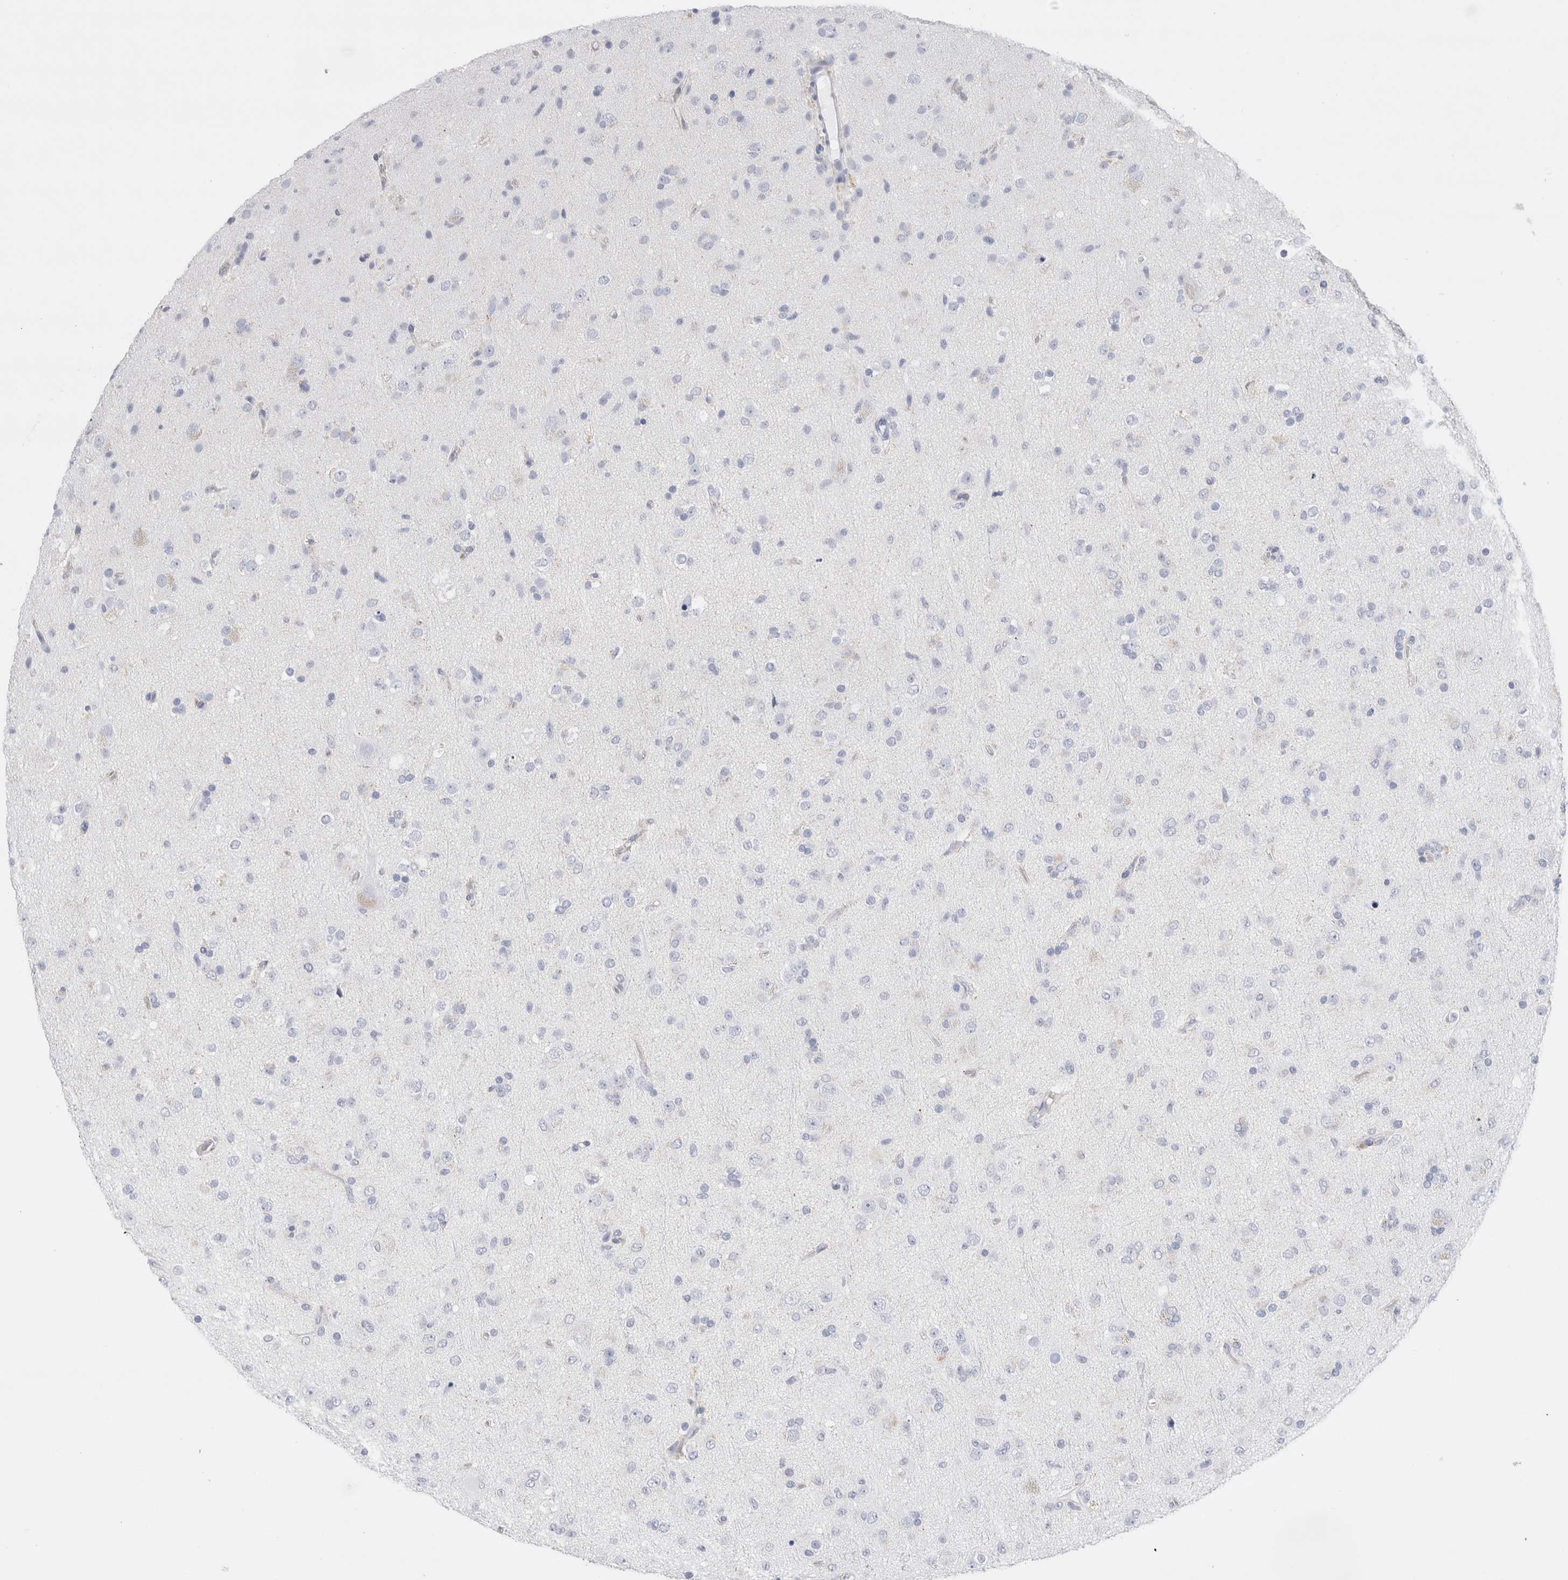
{"staining": {"intensity": "negative", "quantity": "none", "location": "none"}, "tissue": "glioma", "cell_type": "Tumor cells", "image_type": "cancer", "snomed": [{"axis": "morphology", "description": "Glioma, malignant, Low grade"}, {"axis": "topography", "description": "Brain"}], "caption": "Image shows no significant protein positivity in tumor cells of malignant glioma (low-grade).", "gene": "ECHDC2", "patient": {"sex": "male", "age": 65}}